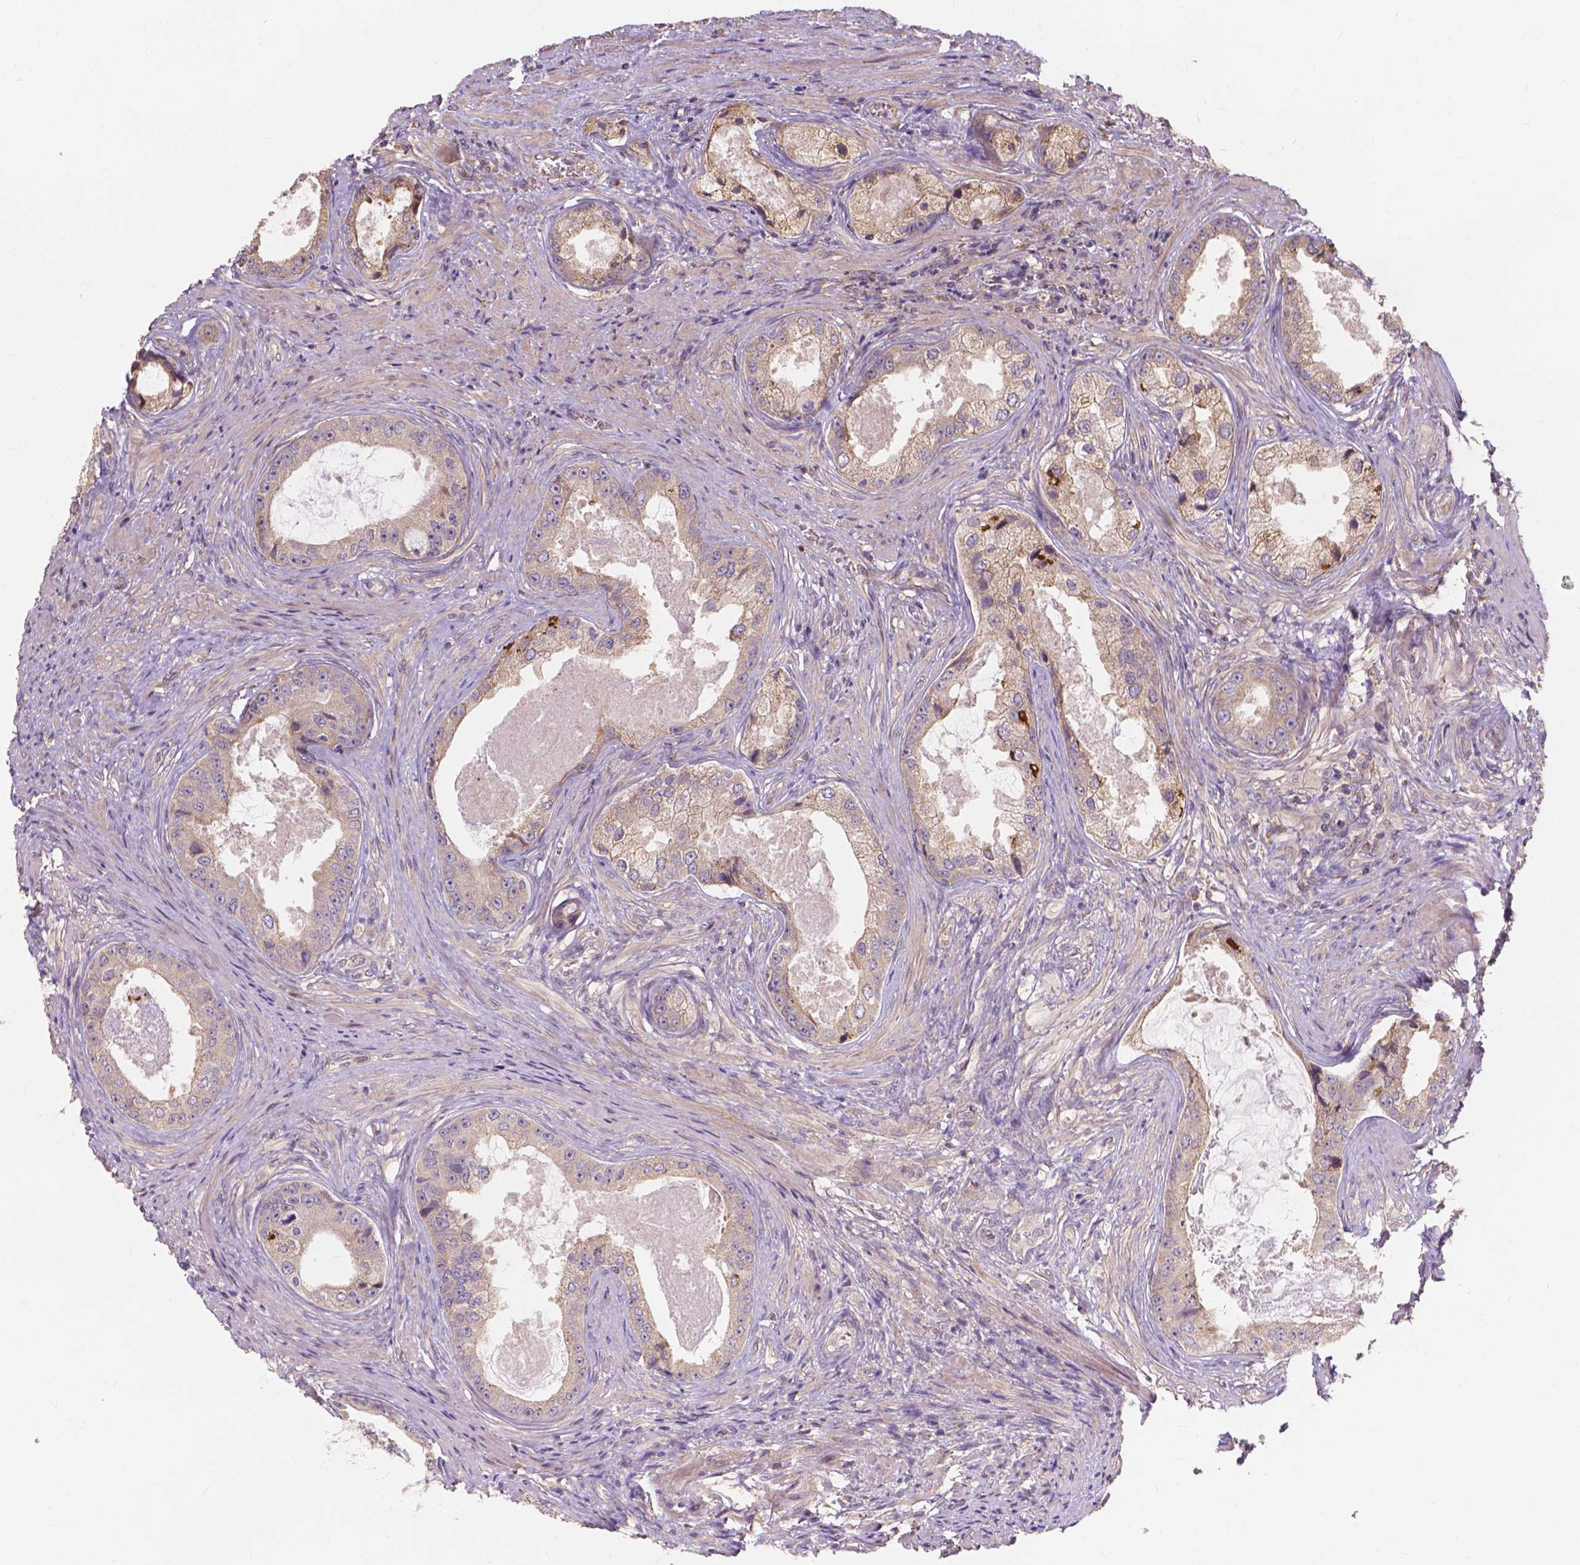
{"staining": {"intensity": "weak", "quantity": ">75%", "location": "cytoplasmic/membranous"}, "tissue": "prostate cancer", "cell_type": "Tumor cells", "image_type": "cancer", "snomed": [{"axis": "morphology", "description": "Adenocarcinoma, Low grade"}, {"axis": "topography", "description": "Prostate"}], "caption": "Protein expression analysis of human adenocarcinoma (low-grade) (prostate) reveals weak cytoplasmic/membranous expression in approximately >75% of tumor cells.", "gene": "TAB2", "patient": {"sex": "male", "age": 68}}